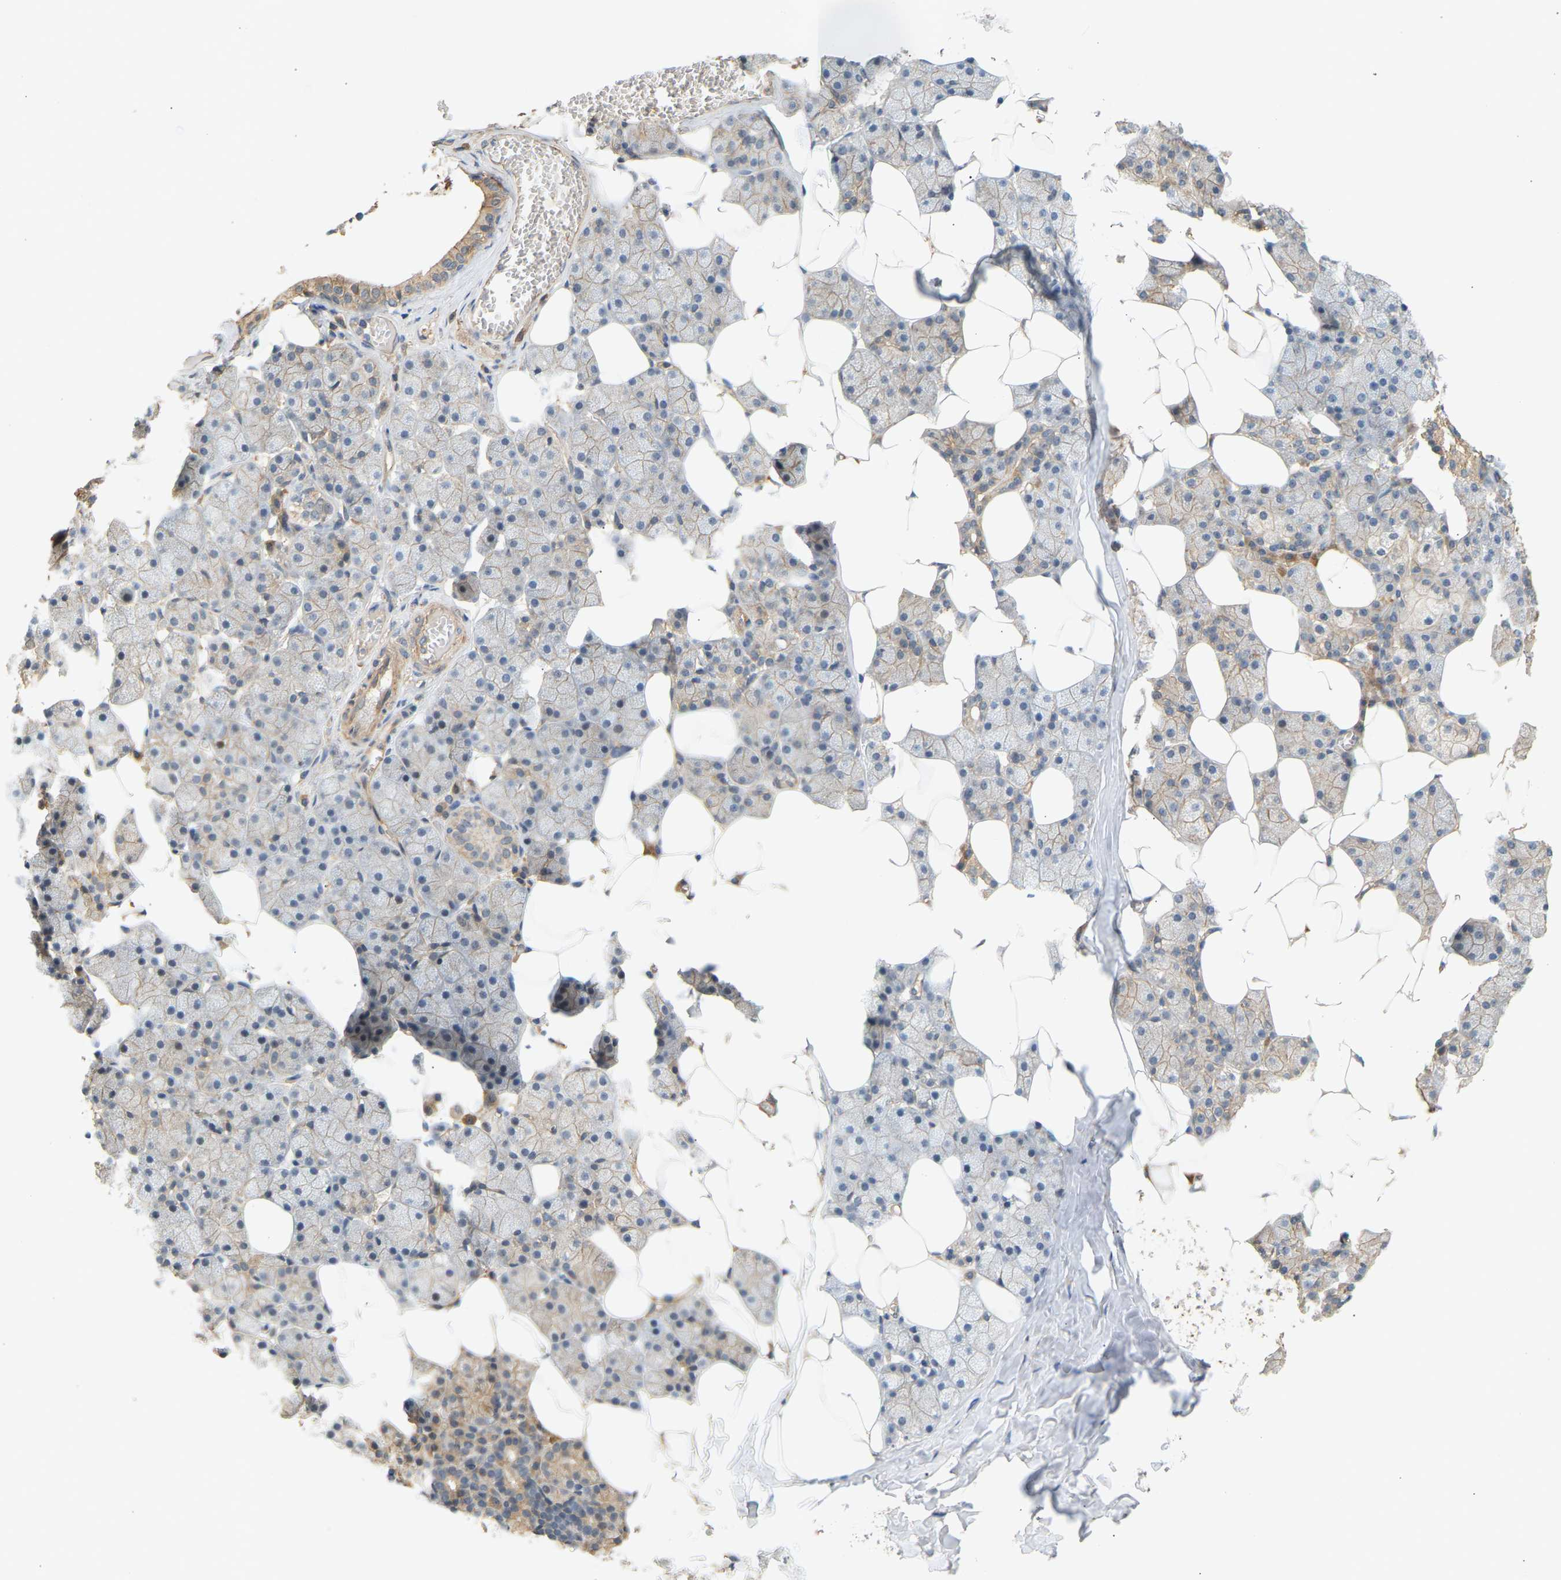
{"staining": {"intensity": "weak", "quantity": "25%-75%", "location": "cytoplasmic/membranous"}, "tissue": "salivary gland", "cell_type": "Glandular cells", "image_type": "normal", "snomed": [{"axis": "morphology", "description": "Normal tissue, NOS"}, {"axis": "topography", "description": "Salivary gland"}], "caption": "A high-resolution micrograph shows immunohistochemistry (IHC) staining of benign salivary gland, which displays weak cytoplasmic/membranous staining in about 25%-75% of glandular cells. (Stains: DAB in brown, nuclei in blue, Microscopy: brightfield microscopy at high magnification).", "gene": "RGL1", "patient": {"sex": "female", "age": 33}}